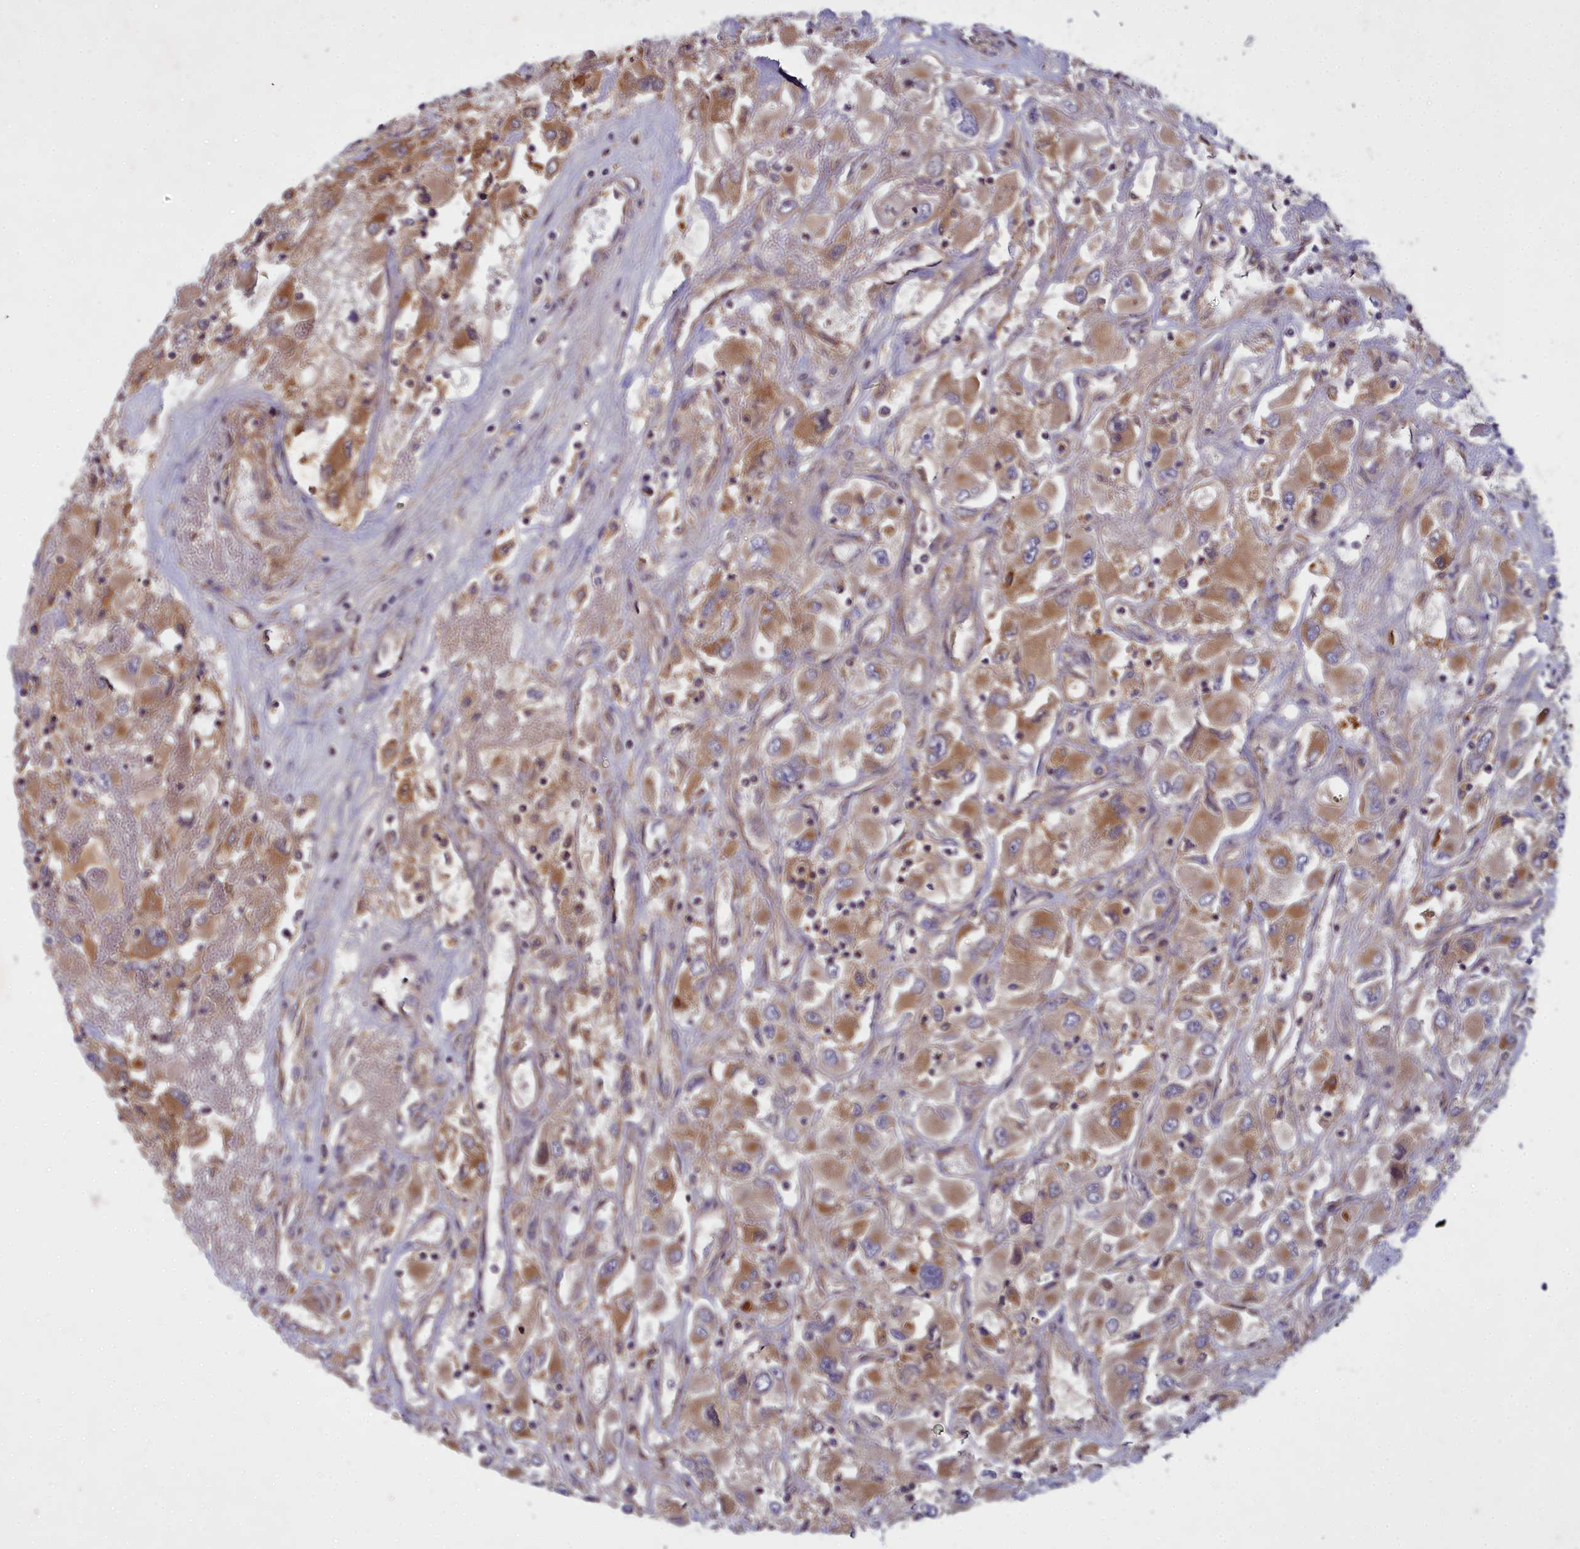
{"staining": {"intensity": "moderate", "quantity": ">75%", "location": "cytoplasmic/membranous"}, "tissue": "renal cancer", "cell_type": "Tumor cells", "image_type": "cancer", "snomed": [{"axis": "morphology", "description": "Adenocarcinoma, NOS"}, {"axis": "topography", "description": "Kidney"}], "caption": "A high-resolution image shows immunohistochemistry staining of adenocarcinoma (renal), which exhibits moderate cytoplasmic/membranous expression in approximately >75% of tumor cells.", "gene": "CCDC167", "patient": {"sex": "female", "age": 52}}